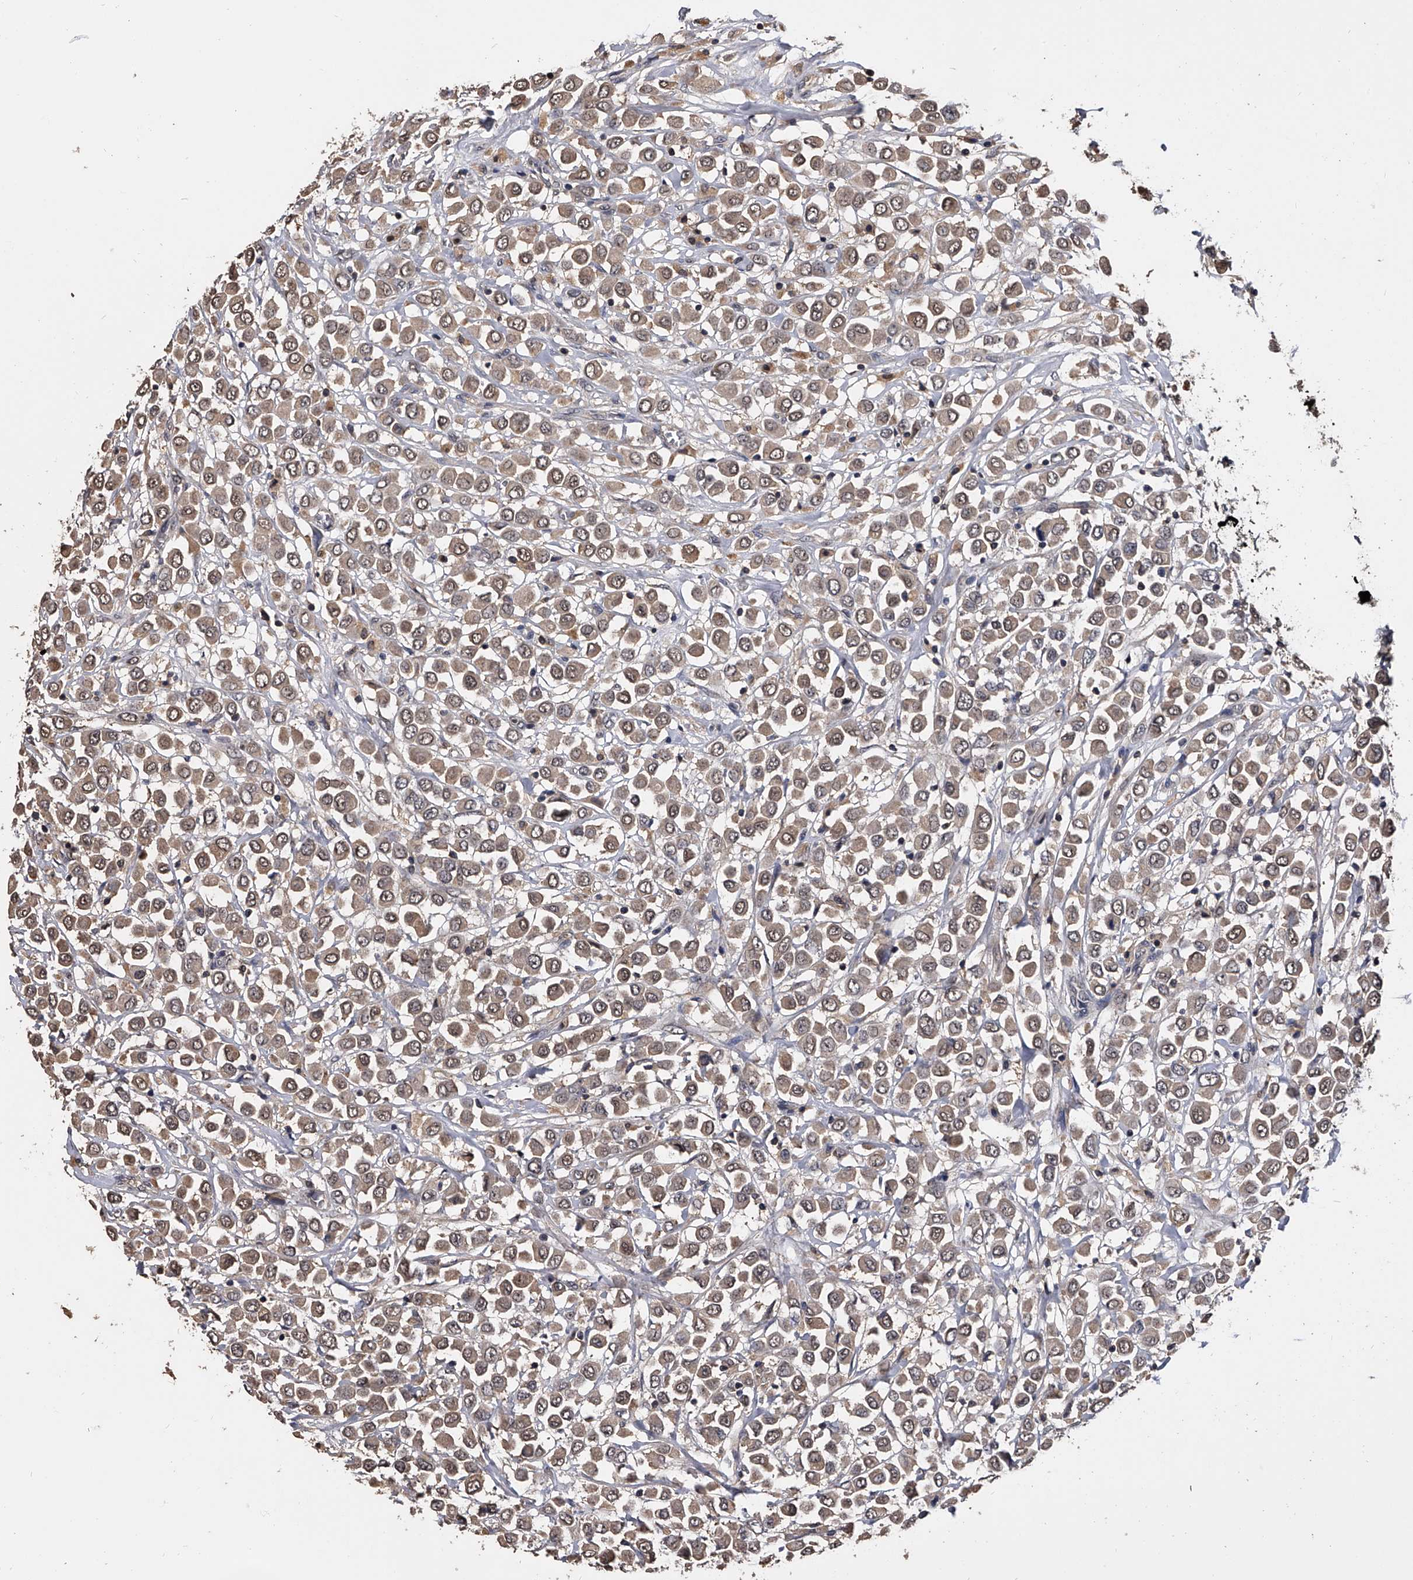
{"staining": {"intensity": "weak", "quantity": ">75%", "location": "cytoplasmic/membranous,nuclear"}, "tissue": "breast cancer", "cell_type": "Tumor cells", "image_type": "cancer", "snomed": [{"axis": "morphology", "description": "Duct carcinoma"}, {"axis": "topography", "description": "Breast"}], "caption": "Weak cytoplasmic/membranous and nuclear positivity for a protein is seen in about >75% of tumor cells of breast cancer using IHC.", "gene": "EFCAB7", "patient": {"sex": "female", "age": 61}}